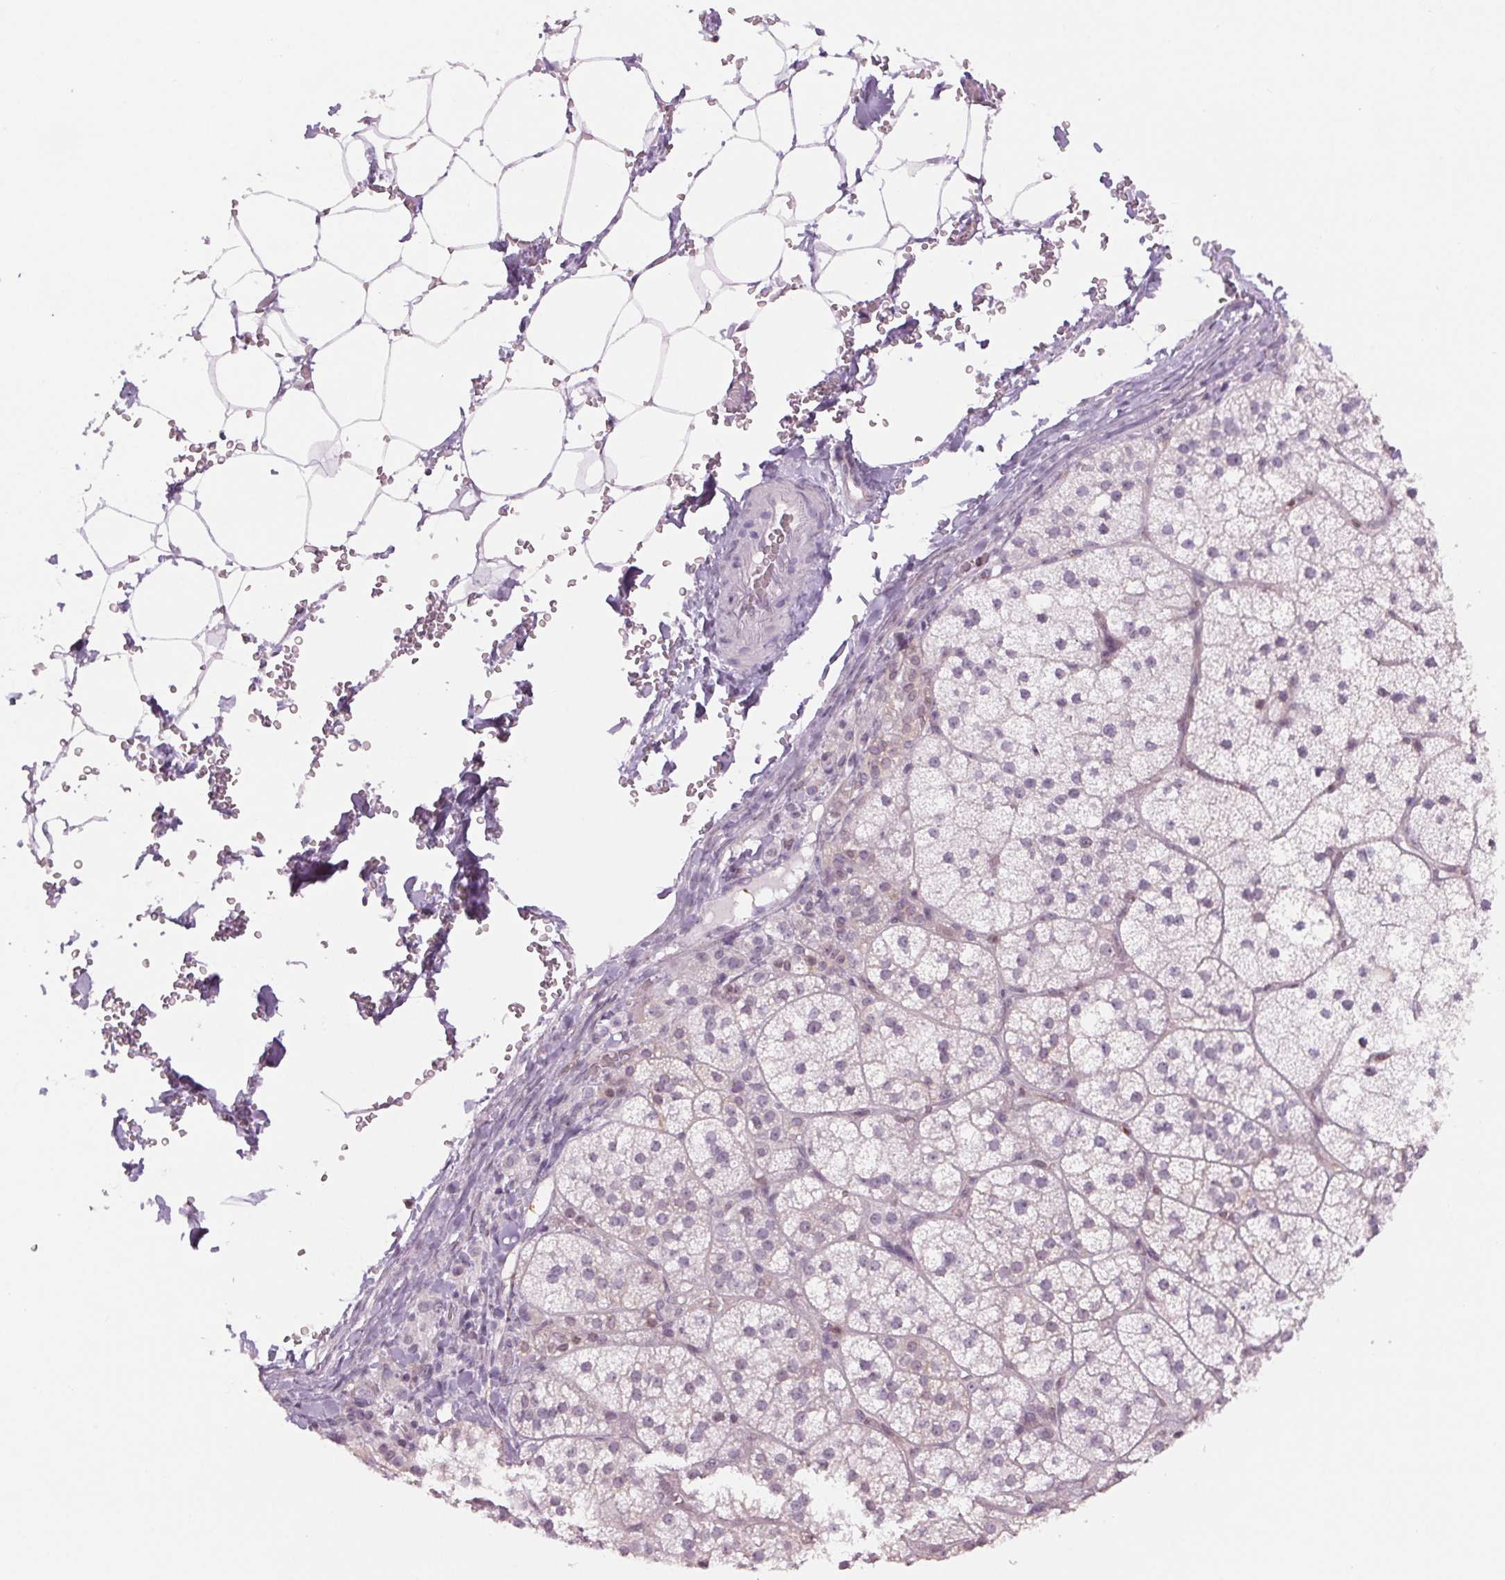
{"staining": {"intensity": "negative", "quantity": "none", "location": "none"}, "tissue": "adrenal gland", "cell_type": "Glandular cells", "image_type": "normal", "snomed": [{"axis": "morphology", "description": "Normal tissue, NOS"}, {"axis": "topography", "description": "Adrenal gland"}], "caption": "An immunohistochemistry photomicrograph of normal adrenal gland is shown. There is no staining in glandular cells of adrenal gland.", "gene": "SLC6A19", "patient": {"sex": "female", "age": 60}}